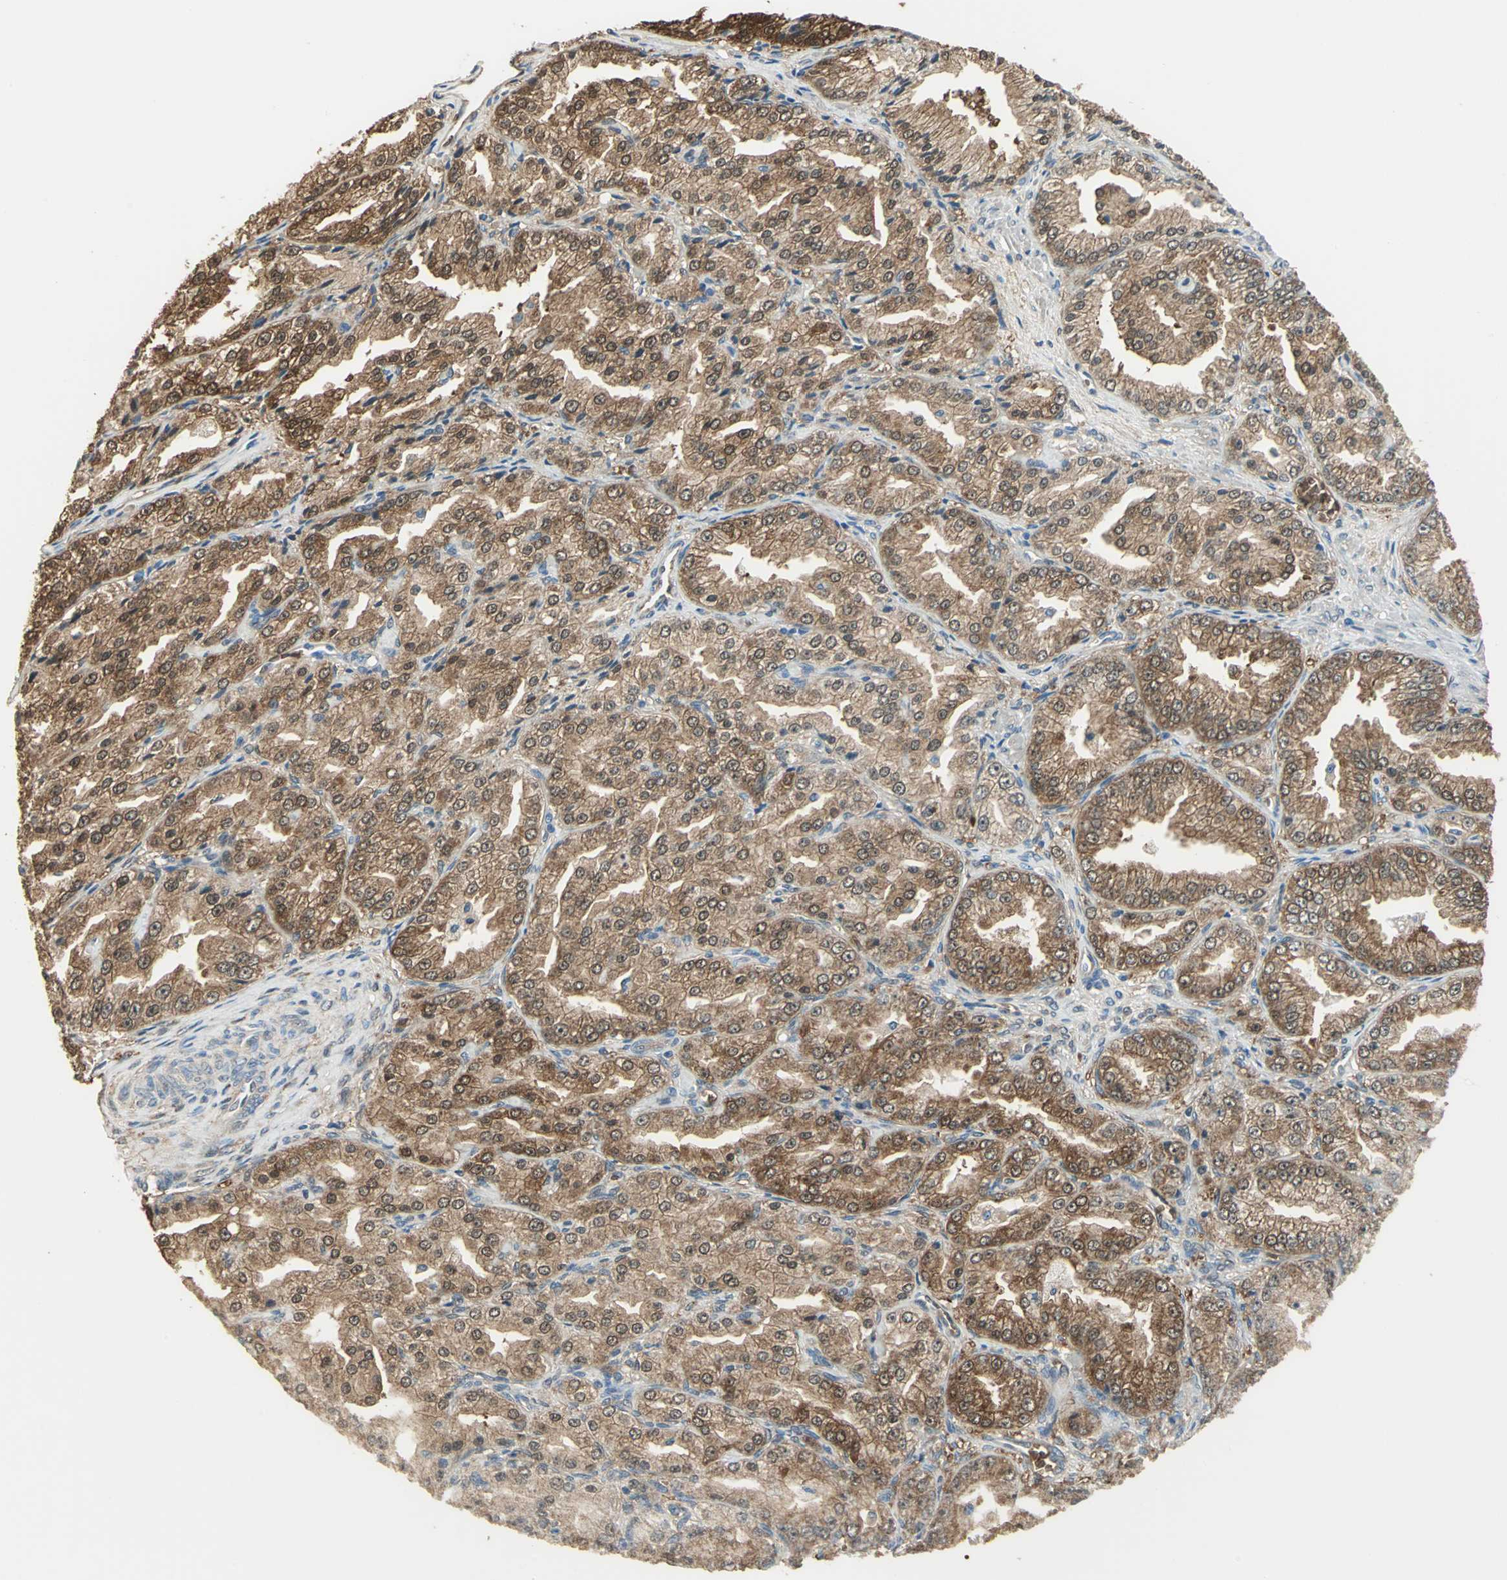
{"staining": {"intensity": "moderate", "quantity": ">75%", "location": "cytoplasmic/membranous,nuclear"}, "tissue": "prostate cancer", "cell_type": "Tumor cells", "image_type": "cancer", "snomed": [{"axis": "morphology", "description": "Adenocarcinoma, High grade"}, {"axis": "topography", "description": "Prostate"}], "caption": "This is a micrograph of immunohistochemistry (IHC) staining of prostate high-grade adenocarcinoma, which shows moderate expression in the cytoplasmic/membranous and nuclear of tumor cells.", "gene": "DDAH1", "patient": {"sex": "male", "age": 61}}